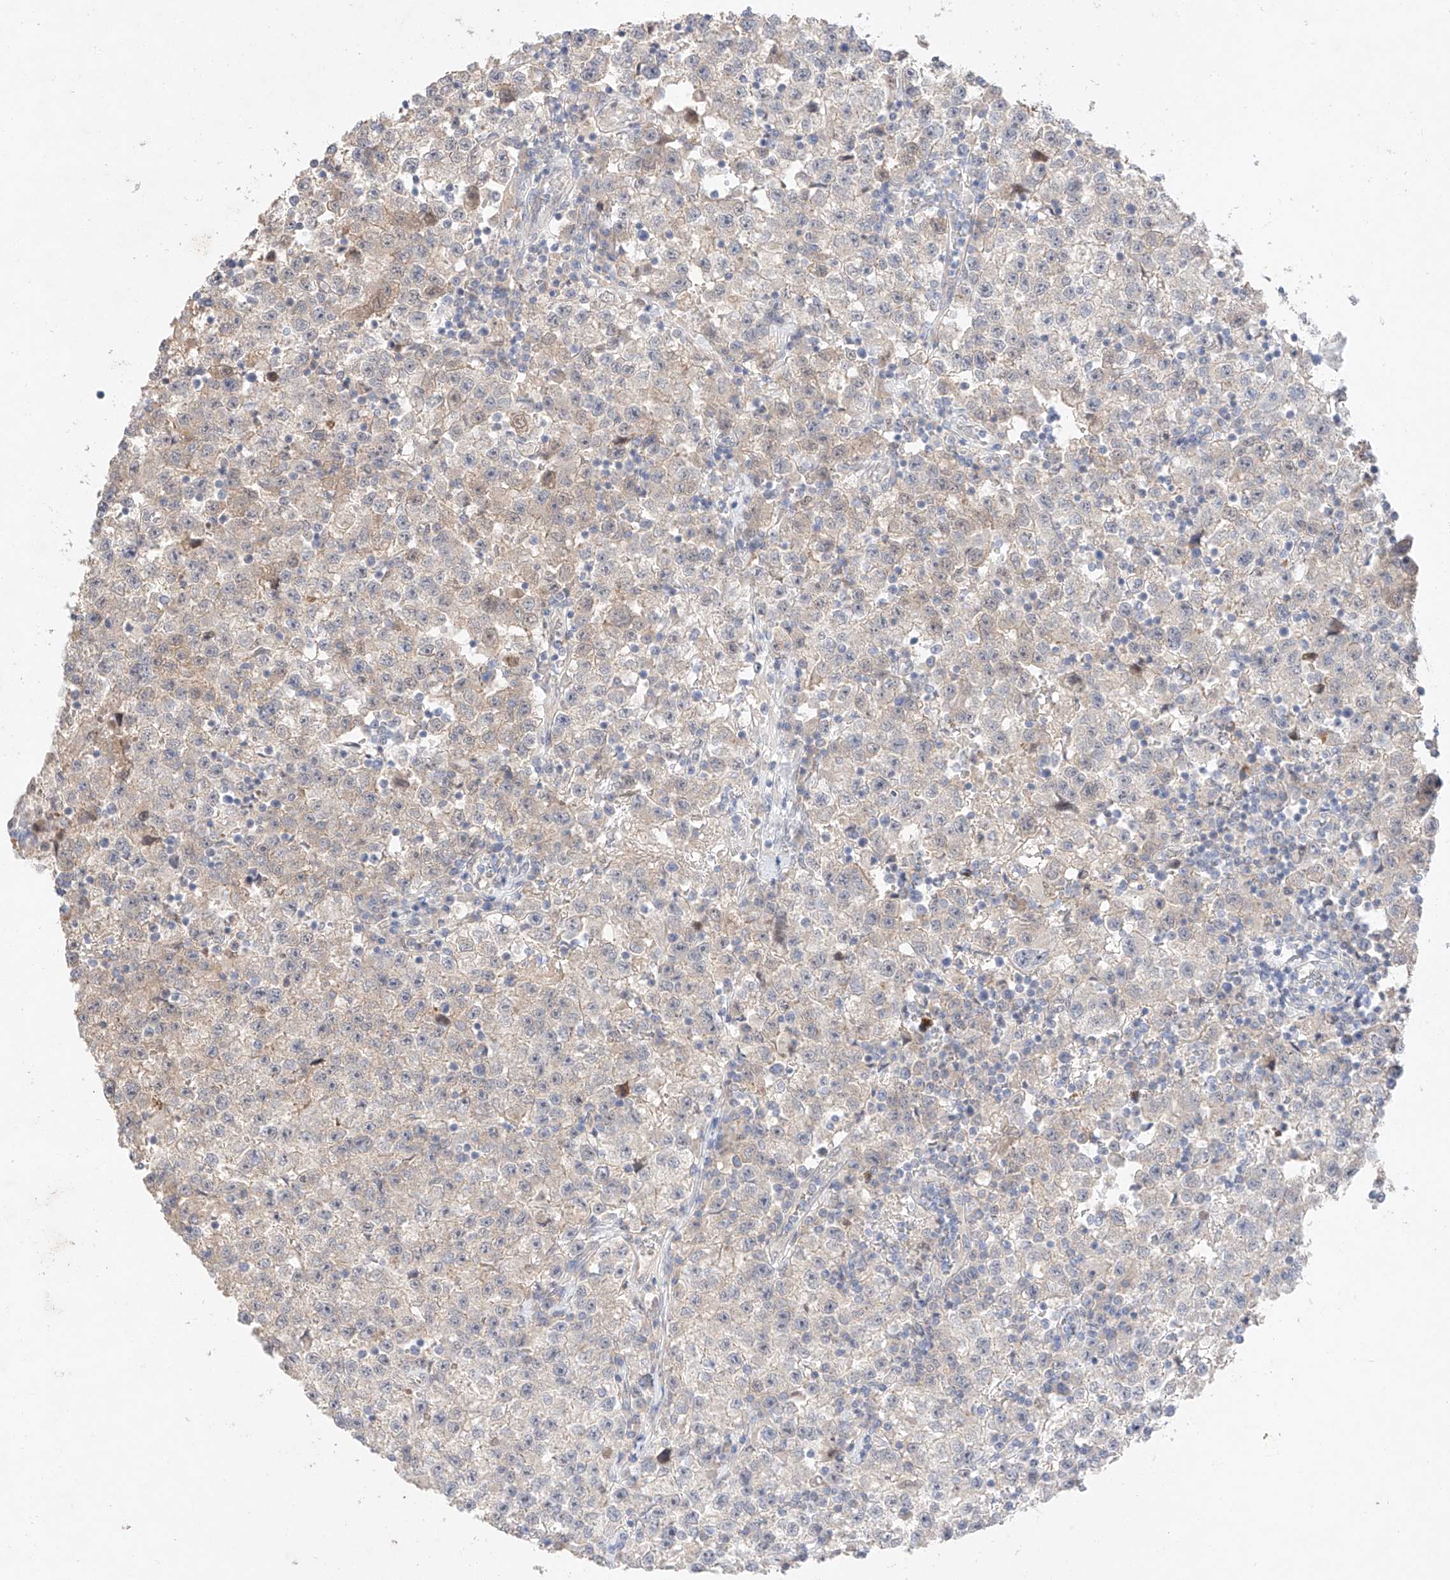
{"staining": {"intensity": "weak", "quantity": "<25%", "location": "cytoplasmic/membranous"}, "tissue": "testis cancer", "cell_type": "Tumor cells", "image_type": "cancer", "snomed": [{"axis": "morphology", "description": "Seminoma, NOS"}, {"axis": "topography", "description": "Testis"}], "caption": "Immunohistochemical staining of human seminoma (testis) exhibits no significant positivity in tumor cells.", "gene": "IL22RA2", "patient": {"sex": "male", "age": 22}}